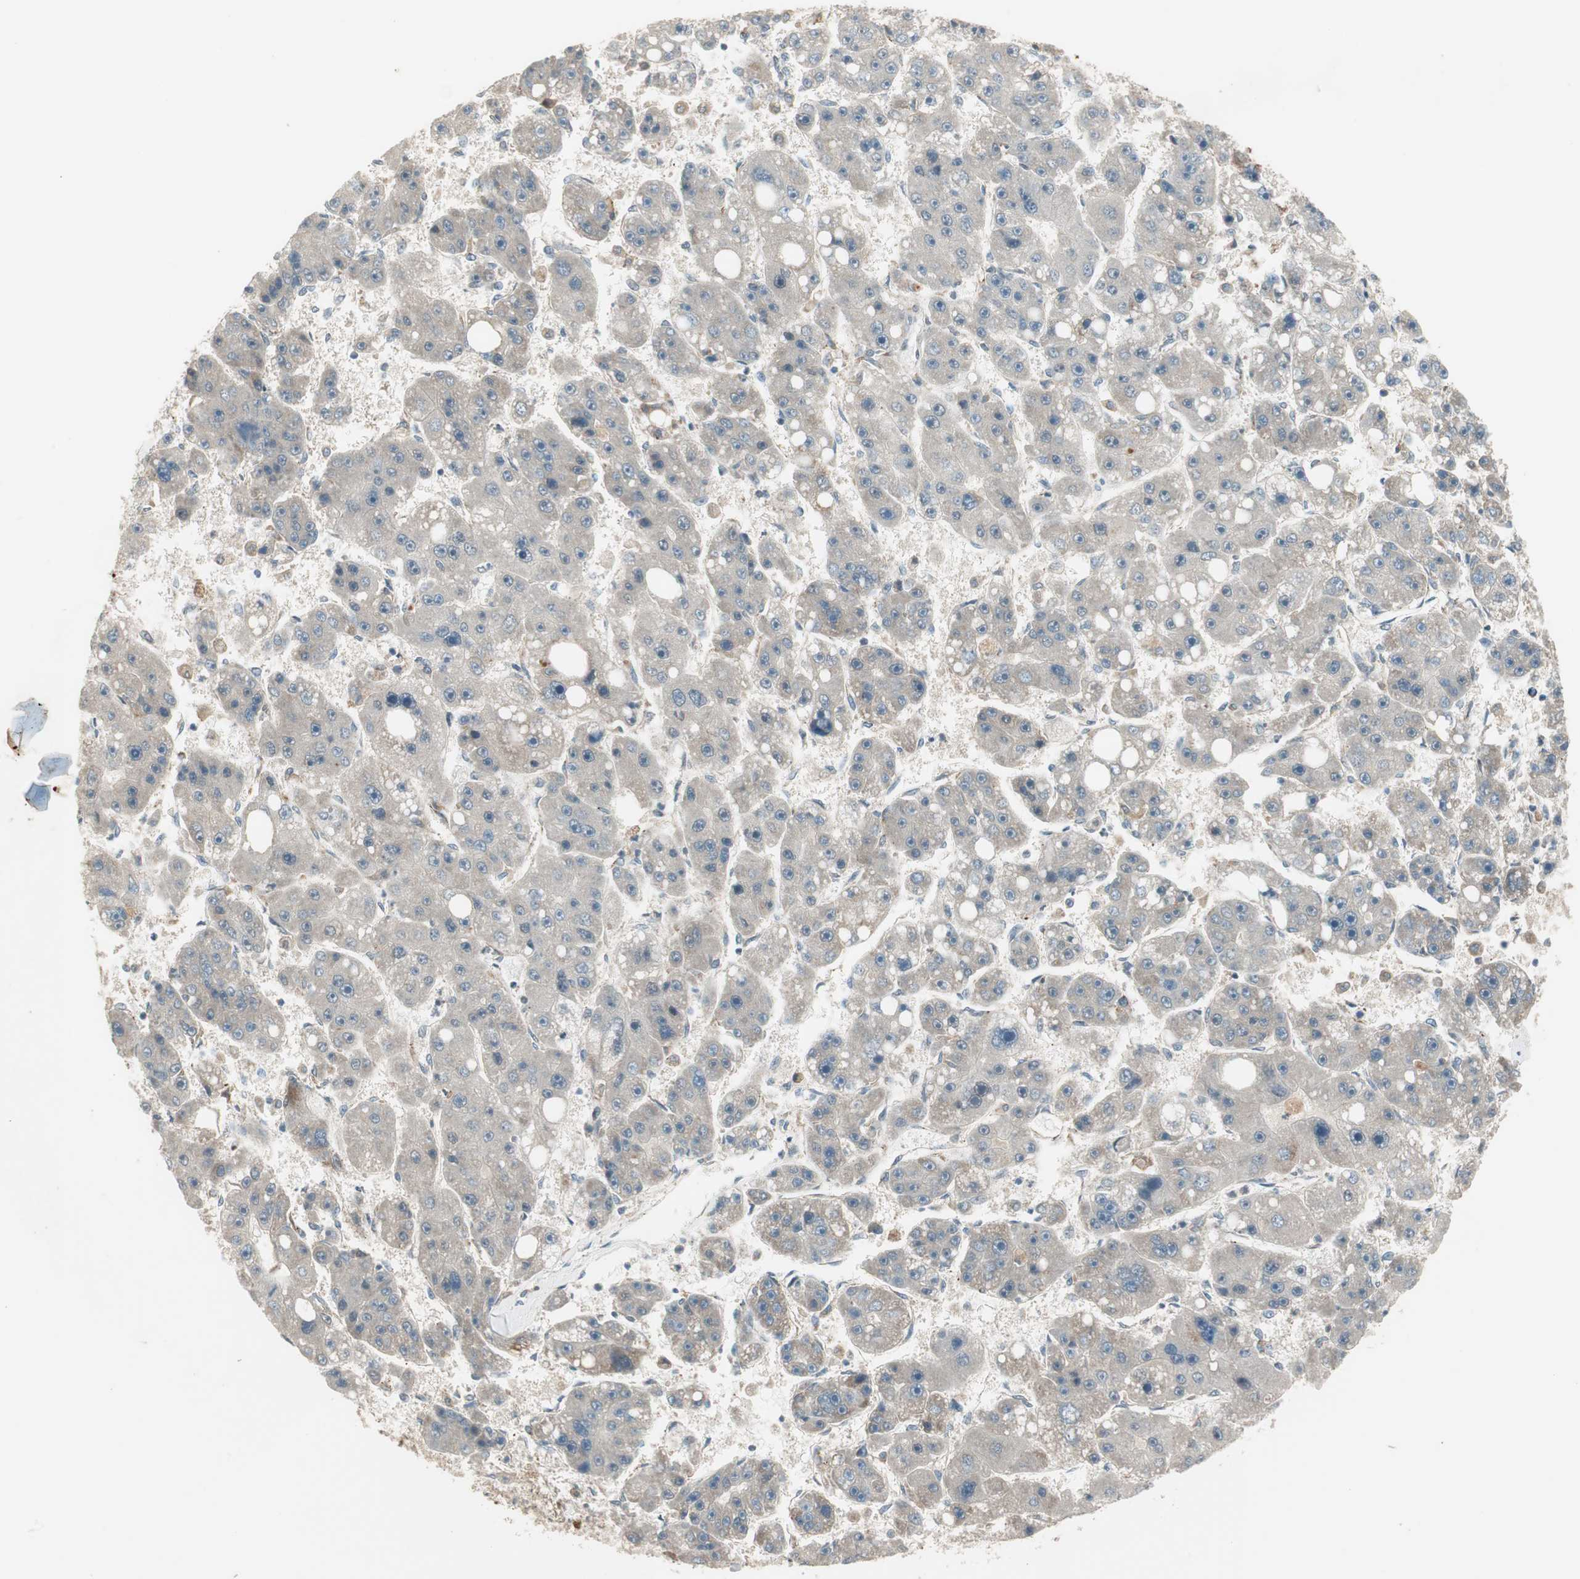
{"staining": {"intensity": "negative", "quantity": "none", "location": "none"}, "tissue": "liver cancer", "cell_type": "Tumor cells", "image_type": "cancer", "snomed": [{"axis": "morphology", "description": "Carcinoma, Hepatocellular, NOS"}, {"axis": "topography", "description": "Liver"}], "caption": "Tumor cells are negative for brown protein staining in hepatocellular carcinoma (liver).", "gene": "SFRP1", "patient": {"sex": "female", "age": 61}}